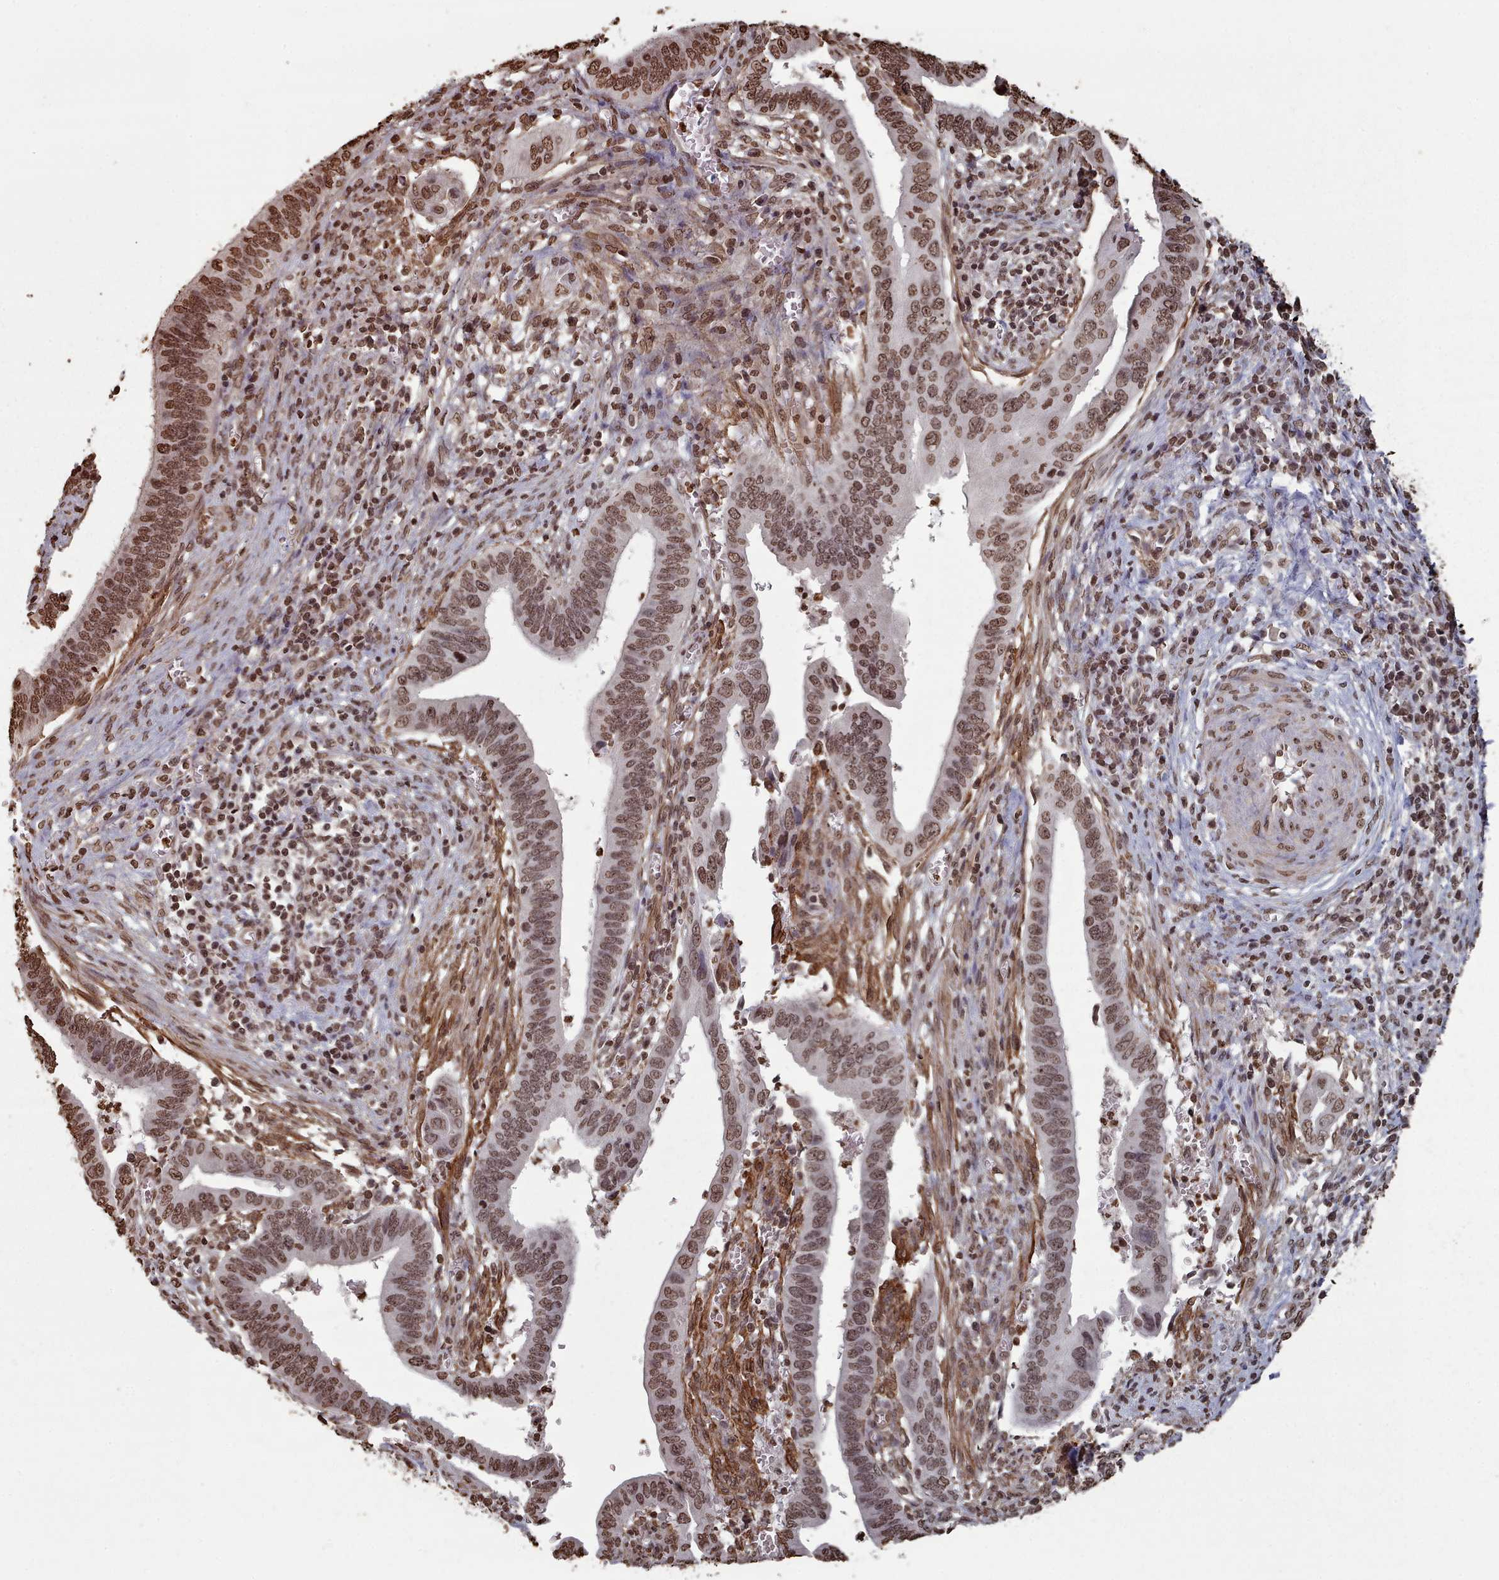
{"staining": {"intensity": "moderate", "quantity": ">75%", "location": "nuclear"}, "tissue": "cervical cancer", "cell_type": "Tumor cells", "image_type": "cancer", "snomed": [{"axis": "morphology", "description": "Adenocarcinoma, NOS"}, {"axis": "topography", "description": "Cervix"}], "caption": "Immunohistochemistry (IHC) (DAB (3,3'-diaminobenzidine)) staining of cervical adenocarcinoma shows moderate nuclear protein staining in about >75% of tumor cells.", "gene": "PLEKHG5", "patient": {"sex": "female", "age": 42}}